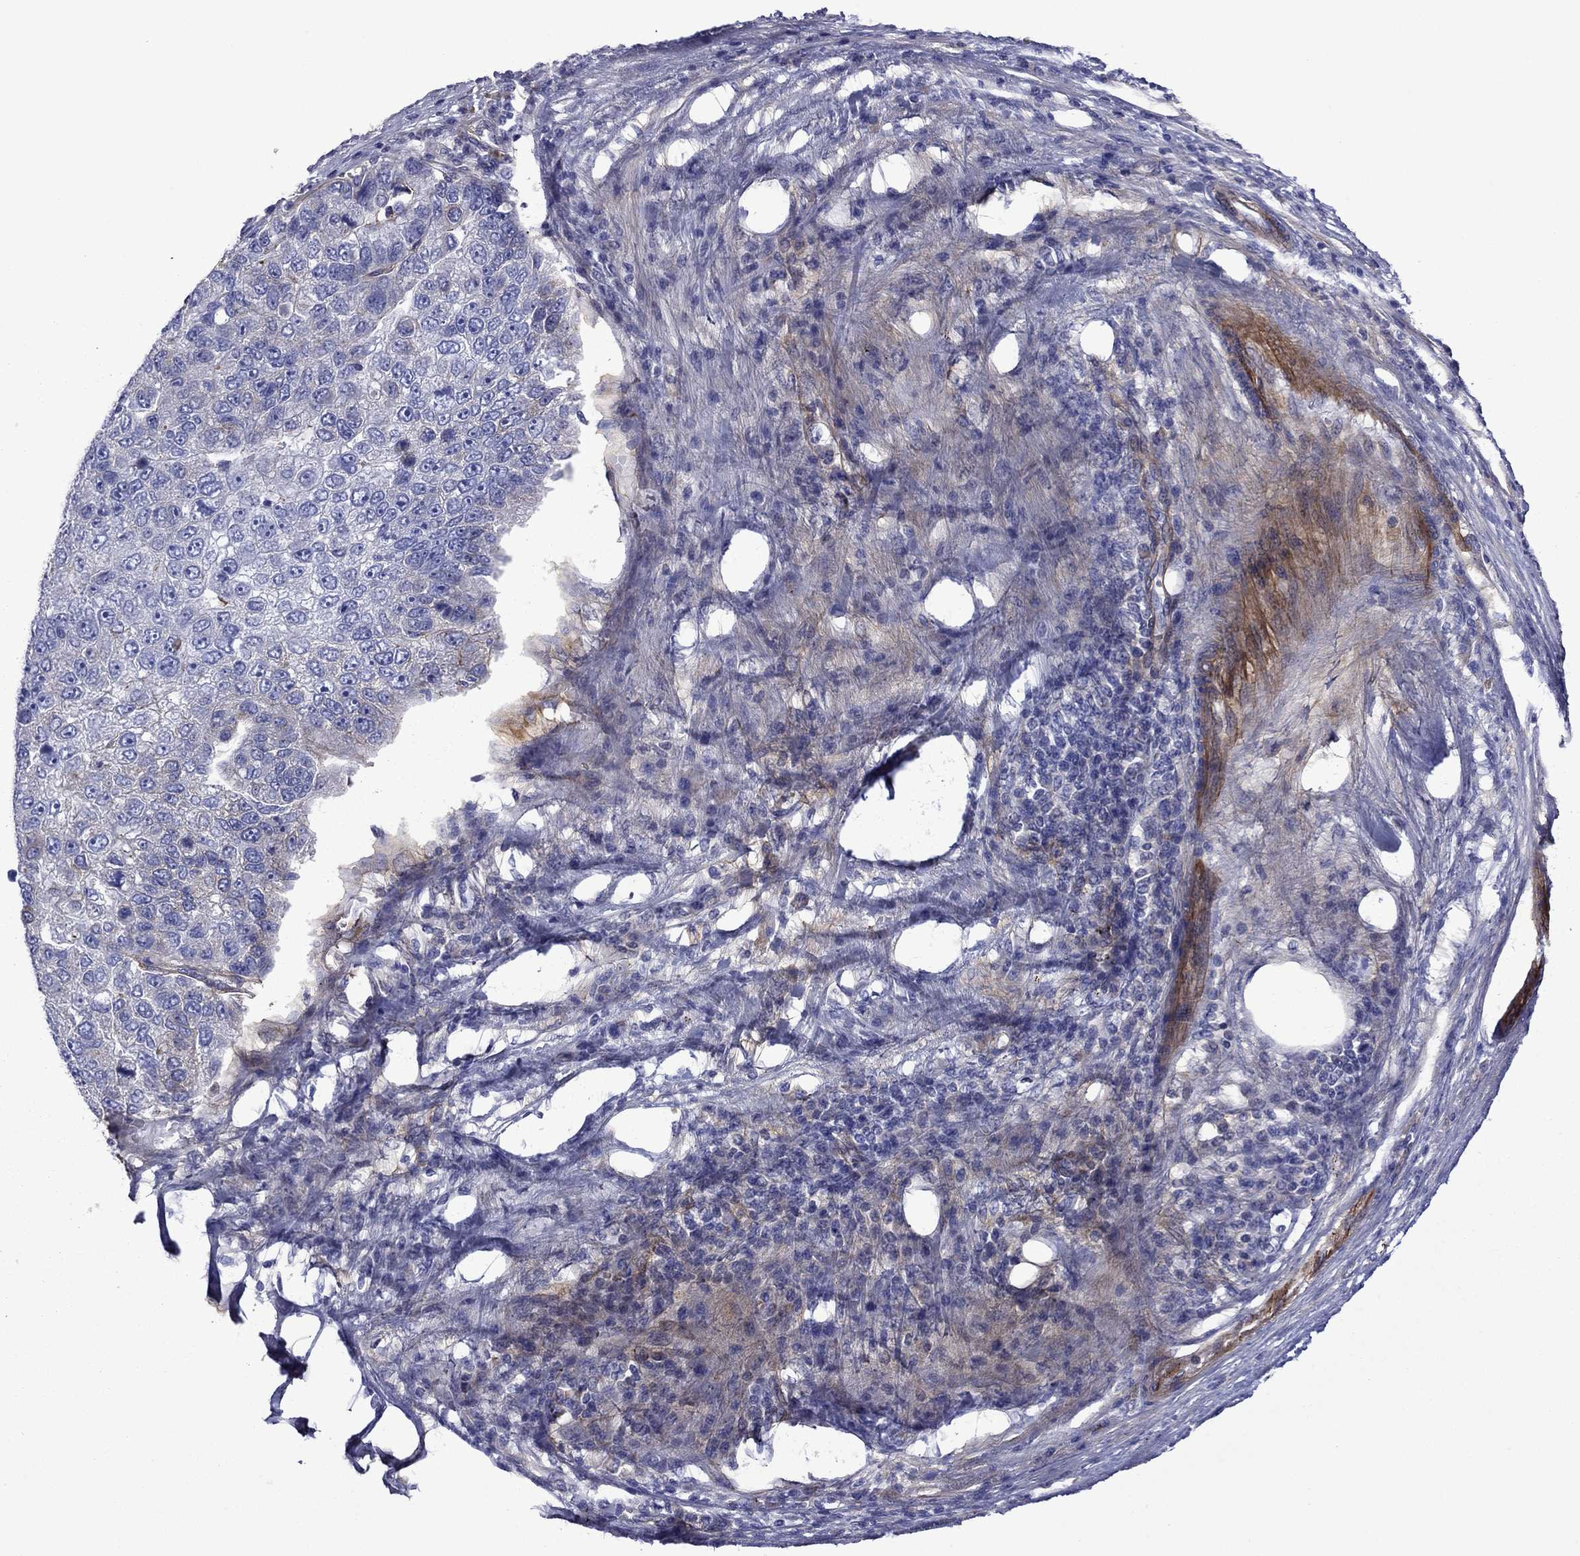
{"staining": {"intensity": "negative", "quantity": "none", "location": "none"}, "tissue": "pancreatic cancer", "cell_type": "Tumor cells", "image_type": "cancer", "snomed": [{"axis": "morphology", "description": "Adenocarcinoma, NOS"}, {"axis": "topography", "description": "Pancreas"}], "caption": "Human pancreatic adenocarcinoma stained for a protein using immunohistochemistry displays no positivity in tumor cells.", "gene": "HSPG2", "patient": {"sex": "female", "age": 61}}